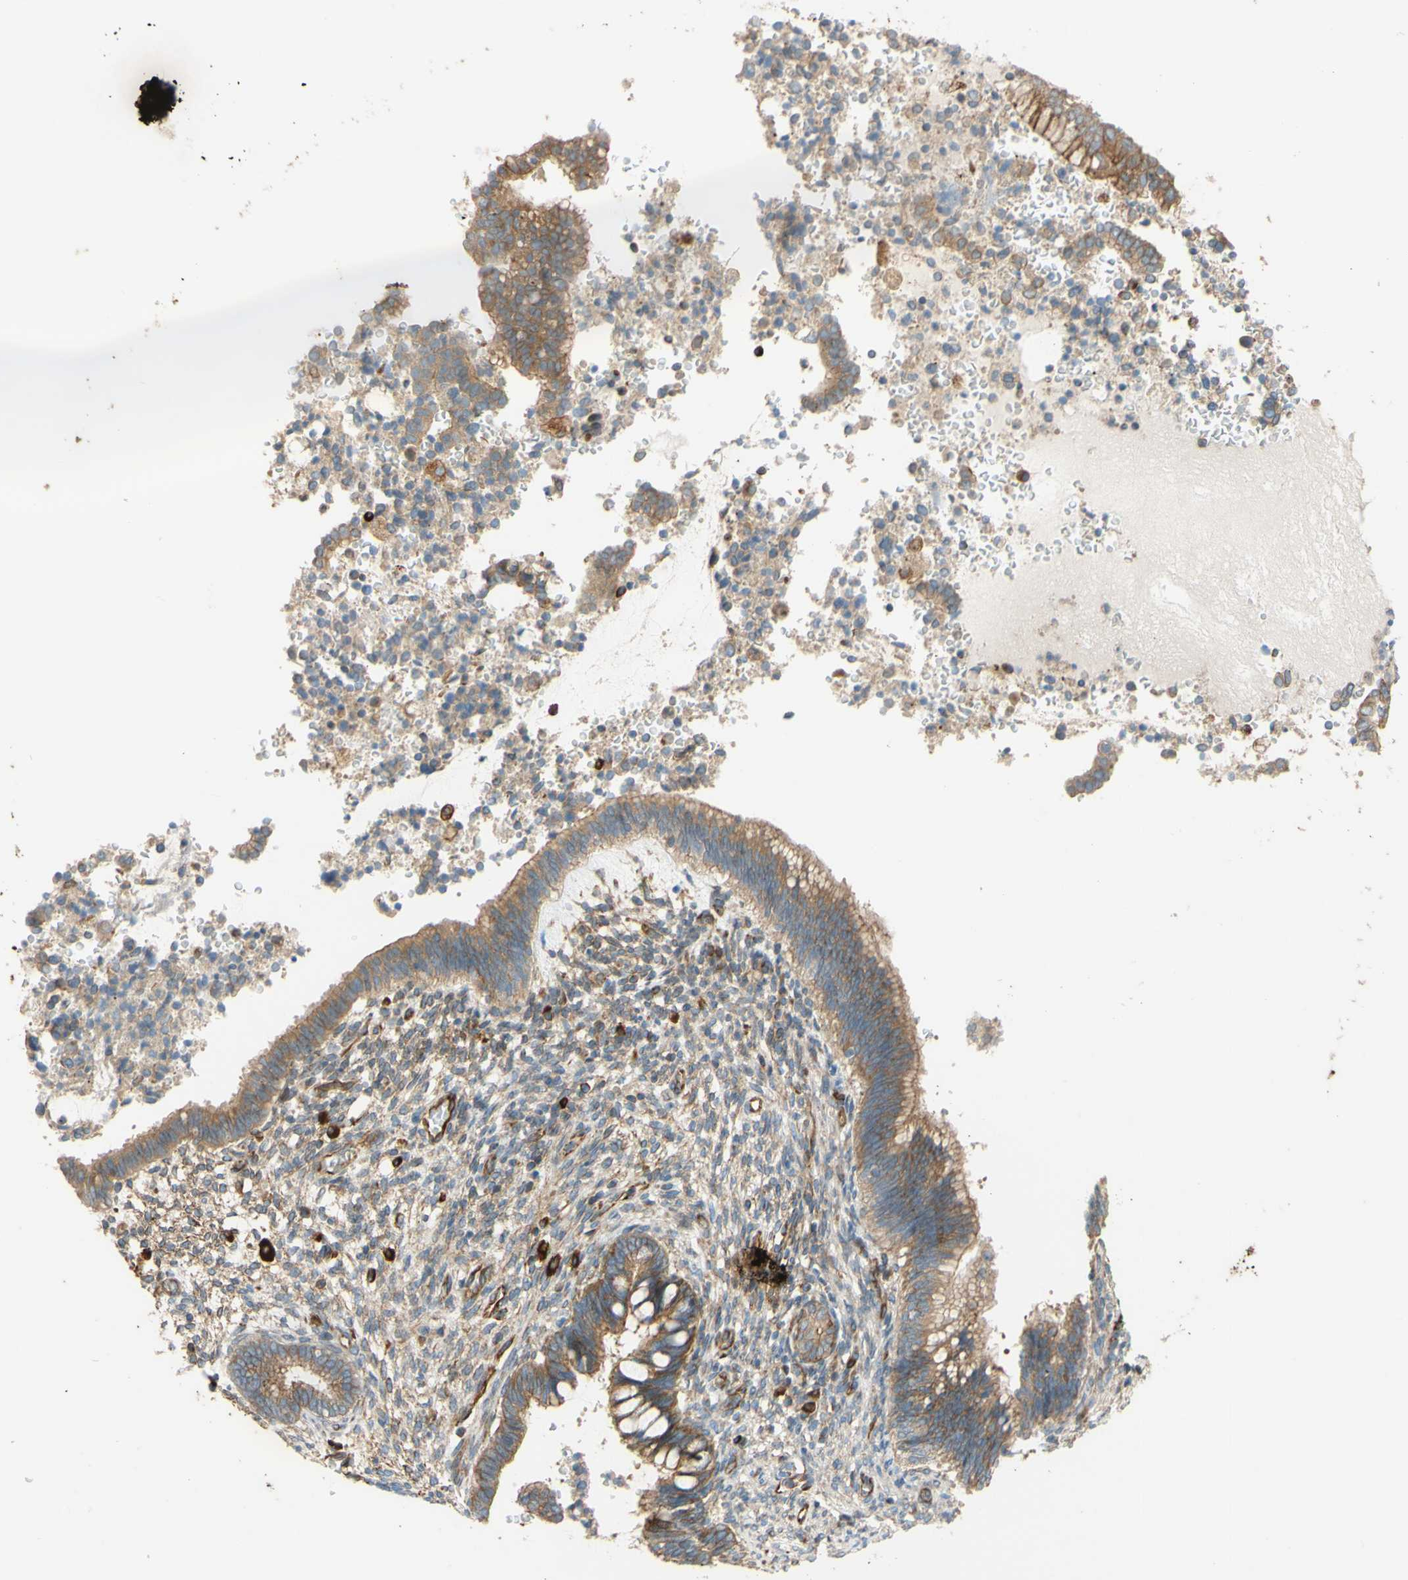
{"staining": {"intensity": "moderate", "quantity": ">75%", "location": "cytoplasmic/membranous"}, "tissue": "cervical cancer", "cell_type": "Tumor cells", "image_type": "cancer", "snomed": [{"axis": "morphology", "description": "Adenocarcinoma, NOS"}, {"axis": "topography", "description": "Cervix"}], "caption": "Tumor cells display medium levels of moderate cytoplasmic/membranous positivity in about >75% of cells in human cervical cancer (adenocarcinoma).", "gene": "C1orf43", "patient": {"sex": "female", "age": 44}}